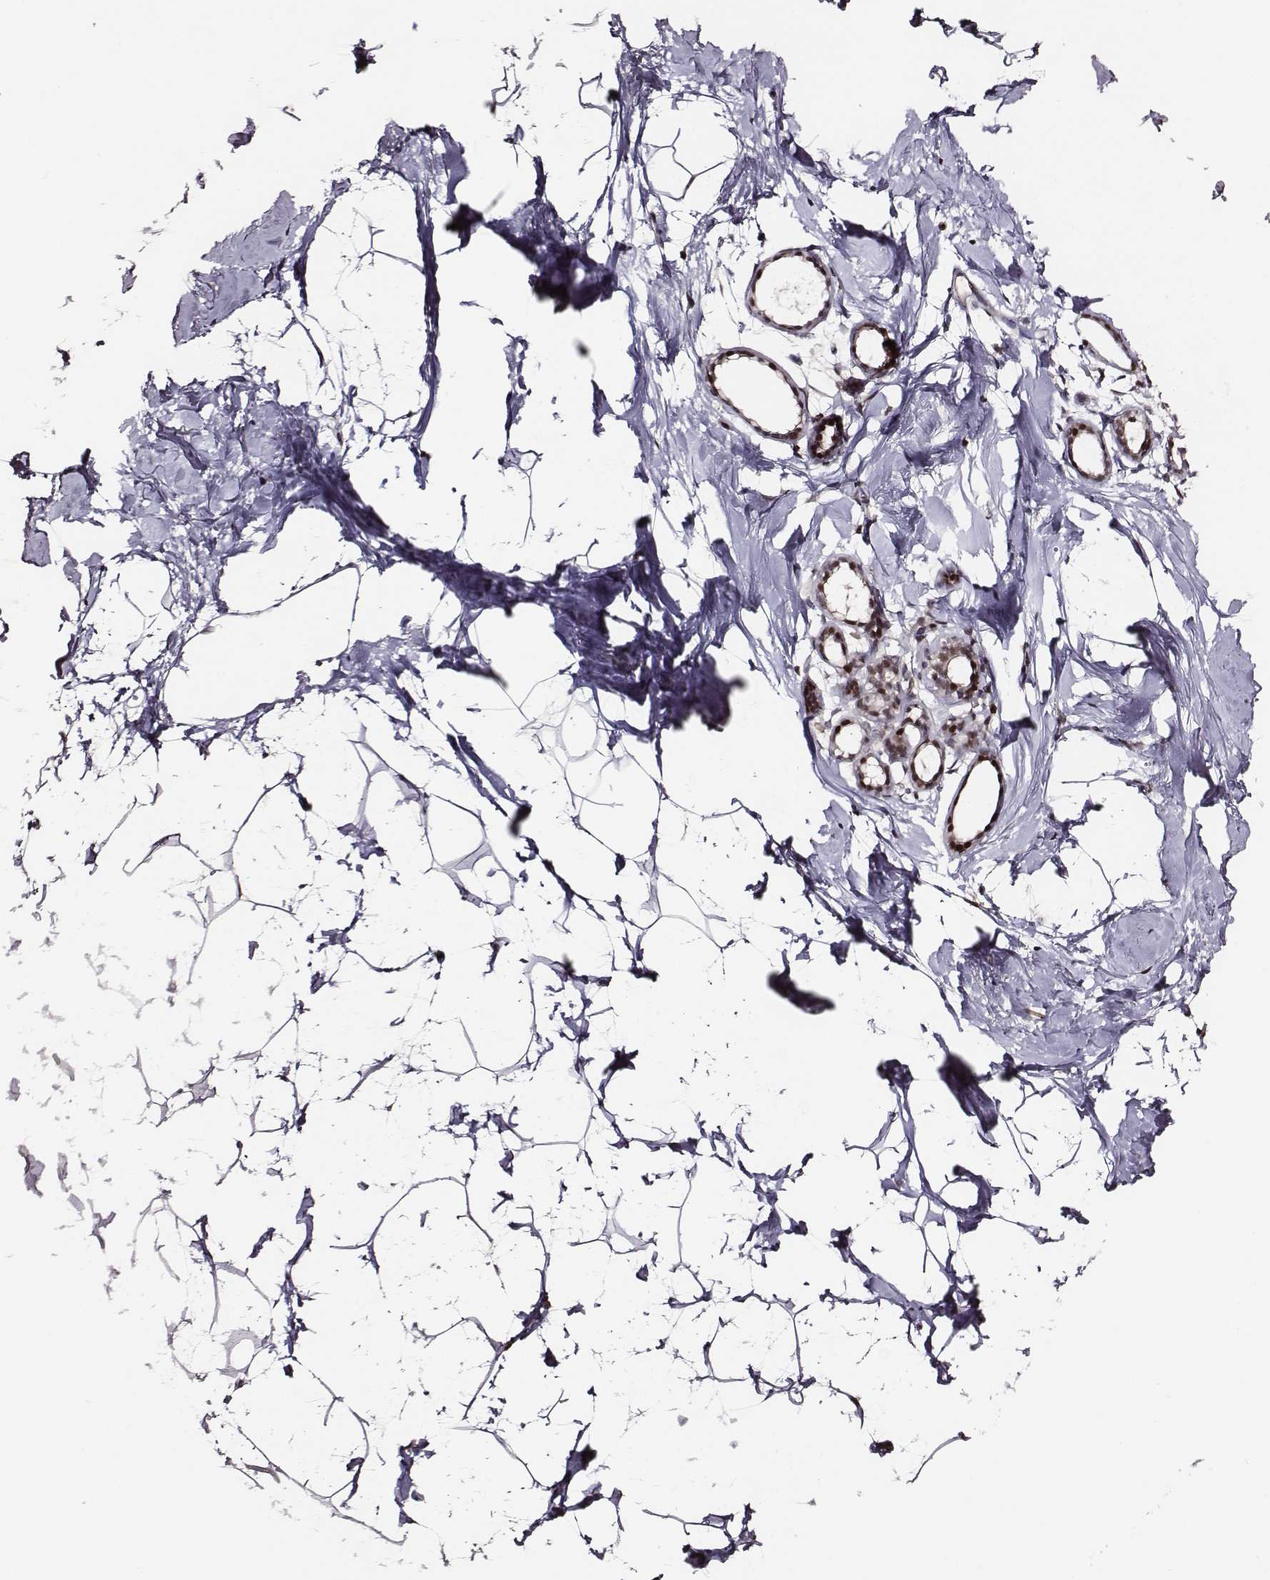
{"staining": {"intensity": "moderate", "quantity": ">75%", "location": "nuclear"}, "tissue": "breast", "cell_type": "Adipocytes", "image_type": "normal", "snomed": [{"axis": "morphology", "description": "Normal tissue, NOS"}, {"axis": "topography", "description": "Breast"}], "caption": "High-magnification brightfield microscopy of benign breast stained with DAB (brown) and counterstained with hematoxylin (blue). adipocytes exhibit moderate nuclear expression is present in about>75% of cells.", "gene": "PPARA", "patient": {"sex": "female", "age": 32}}